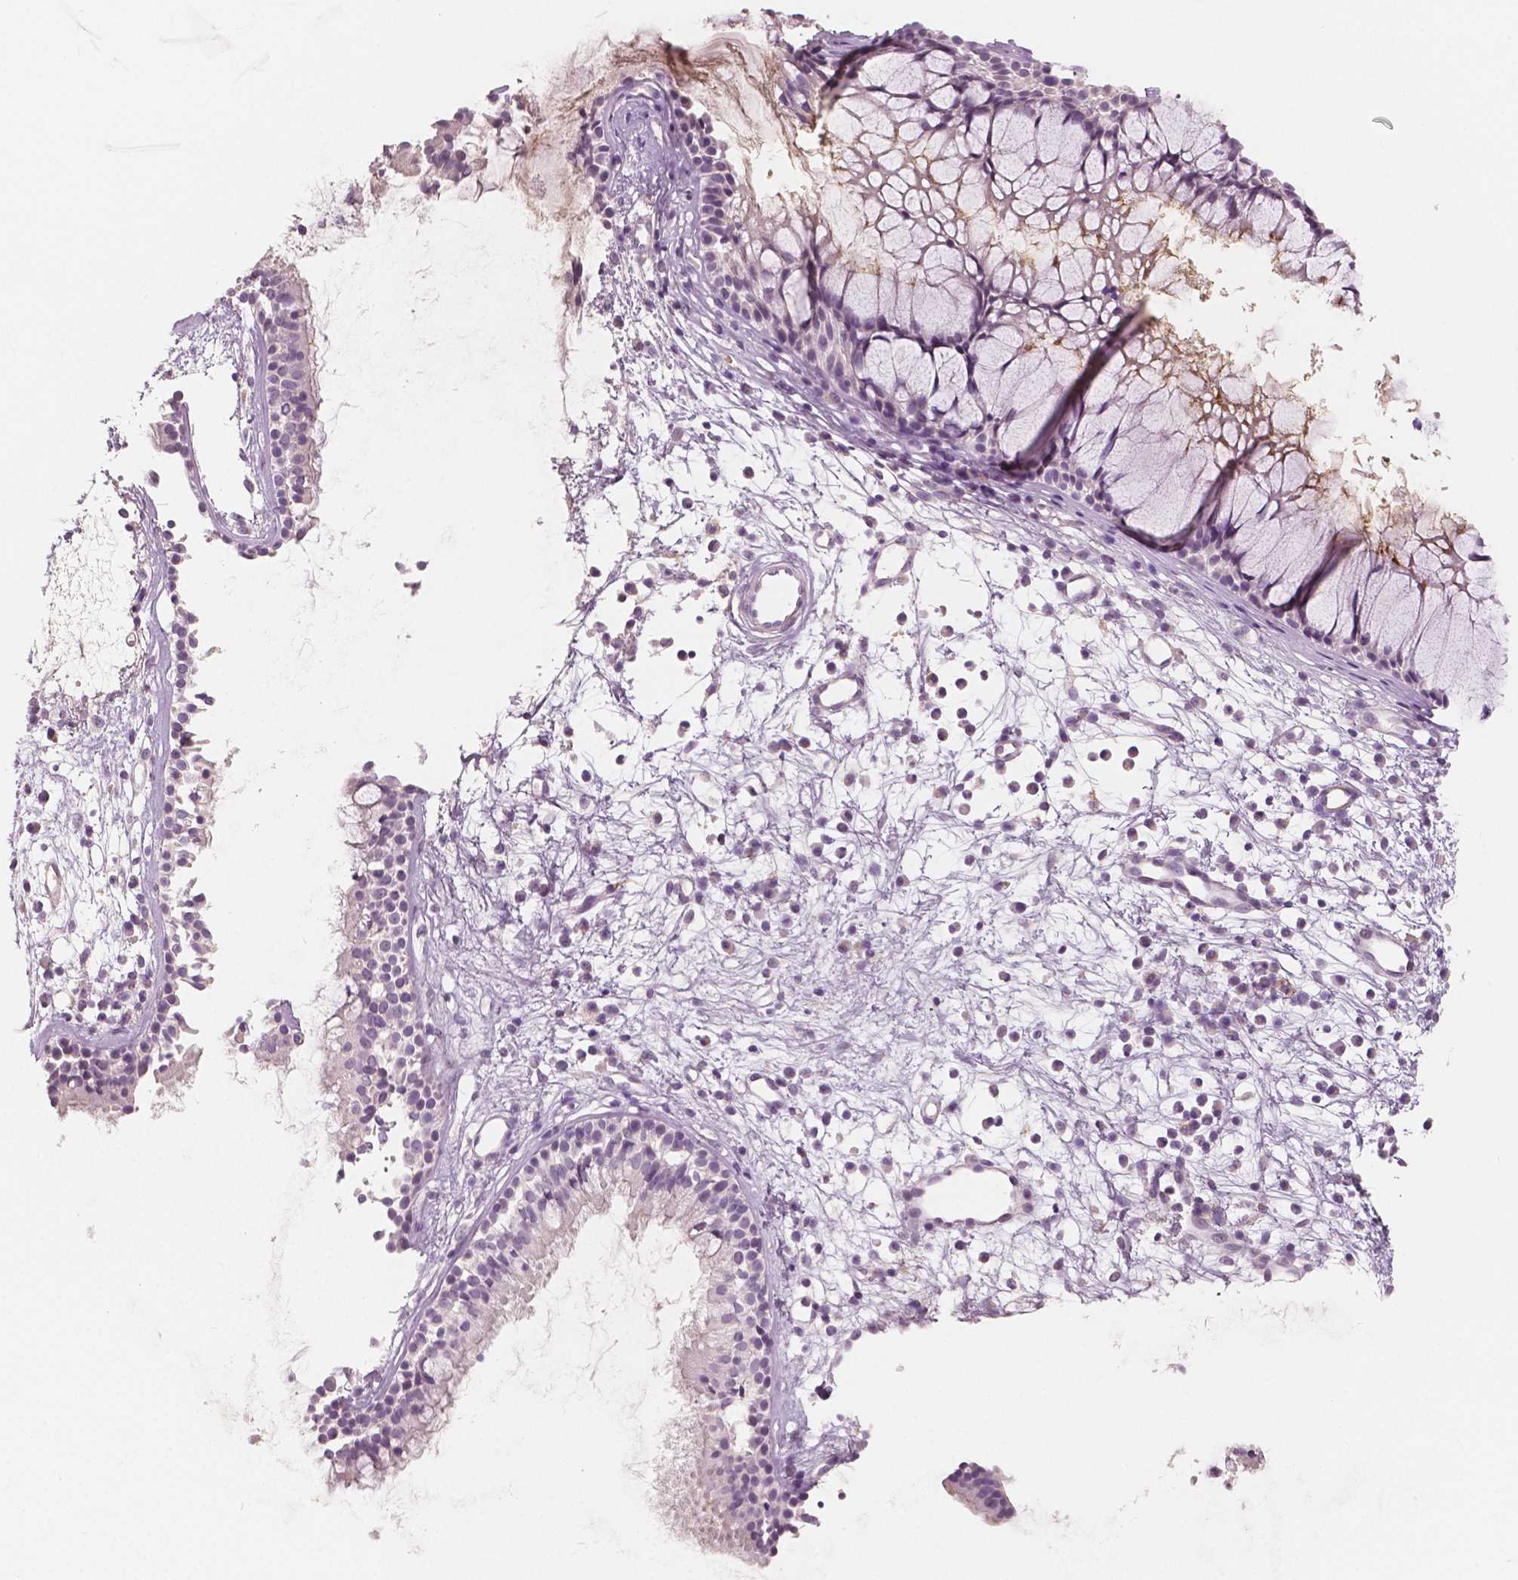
{"staining": {"intensity": "moderate", "quantity": "<25%", "location": "cytoplasmic/membranous"}, "tissue": "nasopharynx", "cell_type": "Respiratory epithelial cells", "image_type": "normal", "snomed": [{"axis": "morphology", "description": "Normal tissue, NOS"}, {"axis": "topography", "description": "Nasopharynx"}], "caption": "A histopathology image of human nasopharynx stained for a protein displays moderate cytoplasmic/membranous brown staining in respiratory epithelial cells. (DAB IHC with brightfield microscopy, high magnification).", "gene": "APOA4", "patient": {"sex": "male", "age": 77}}